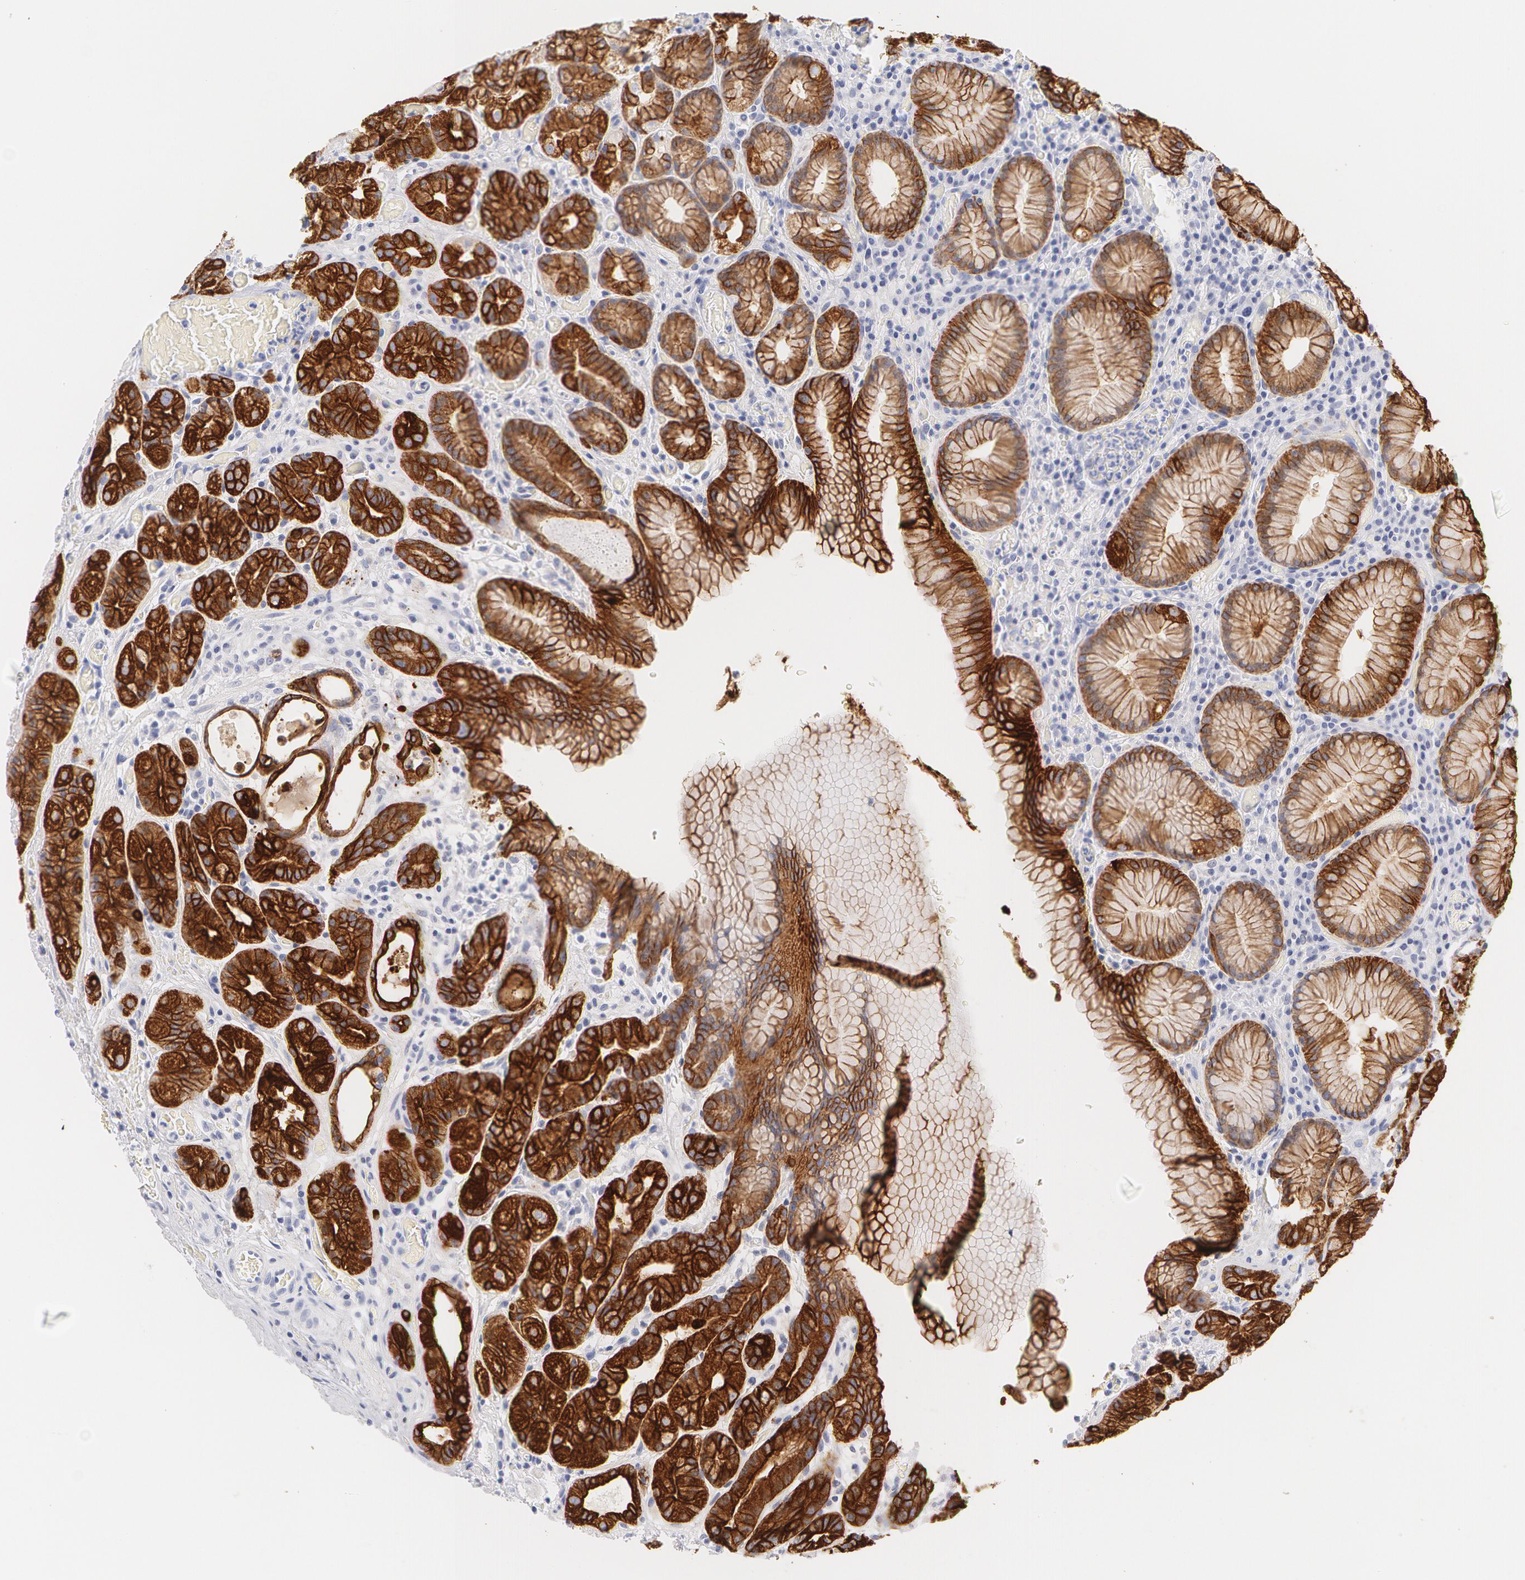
{"staining": {"intensity": "strong", "quantity": ">75%", "location": "cytoplasmic/membranous"}, "tissue": "stomach", "cell_type": "Glandular cells", "image_type": "normal", "snomed": [{"axis": "morphology", "description": "Normal tissue, NOS"}, {"axis": "topography", "description": "Stomach, lower"}], "caption": "About >75% of glandular cells in normal stomach demonstrate strong cytoplasmic/membranous protein positivity as visualized by brown immunohistochemical staining.", "gene": "KRT8", "patient": {"sex": "male", "age": 58}}